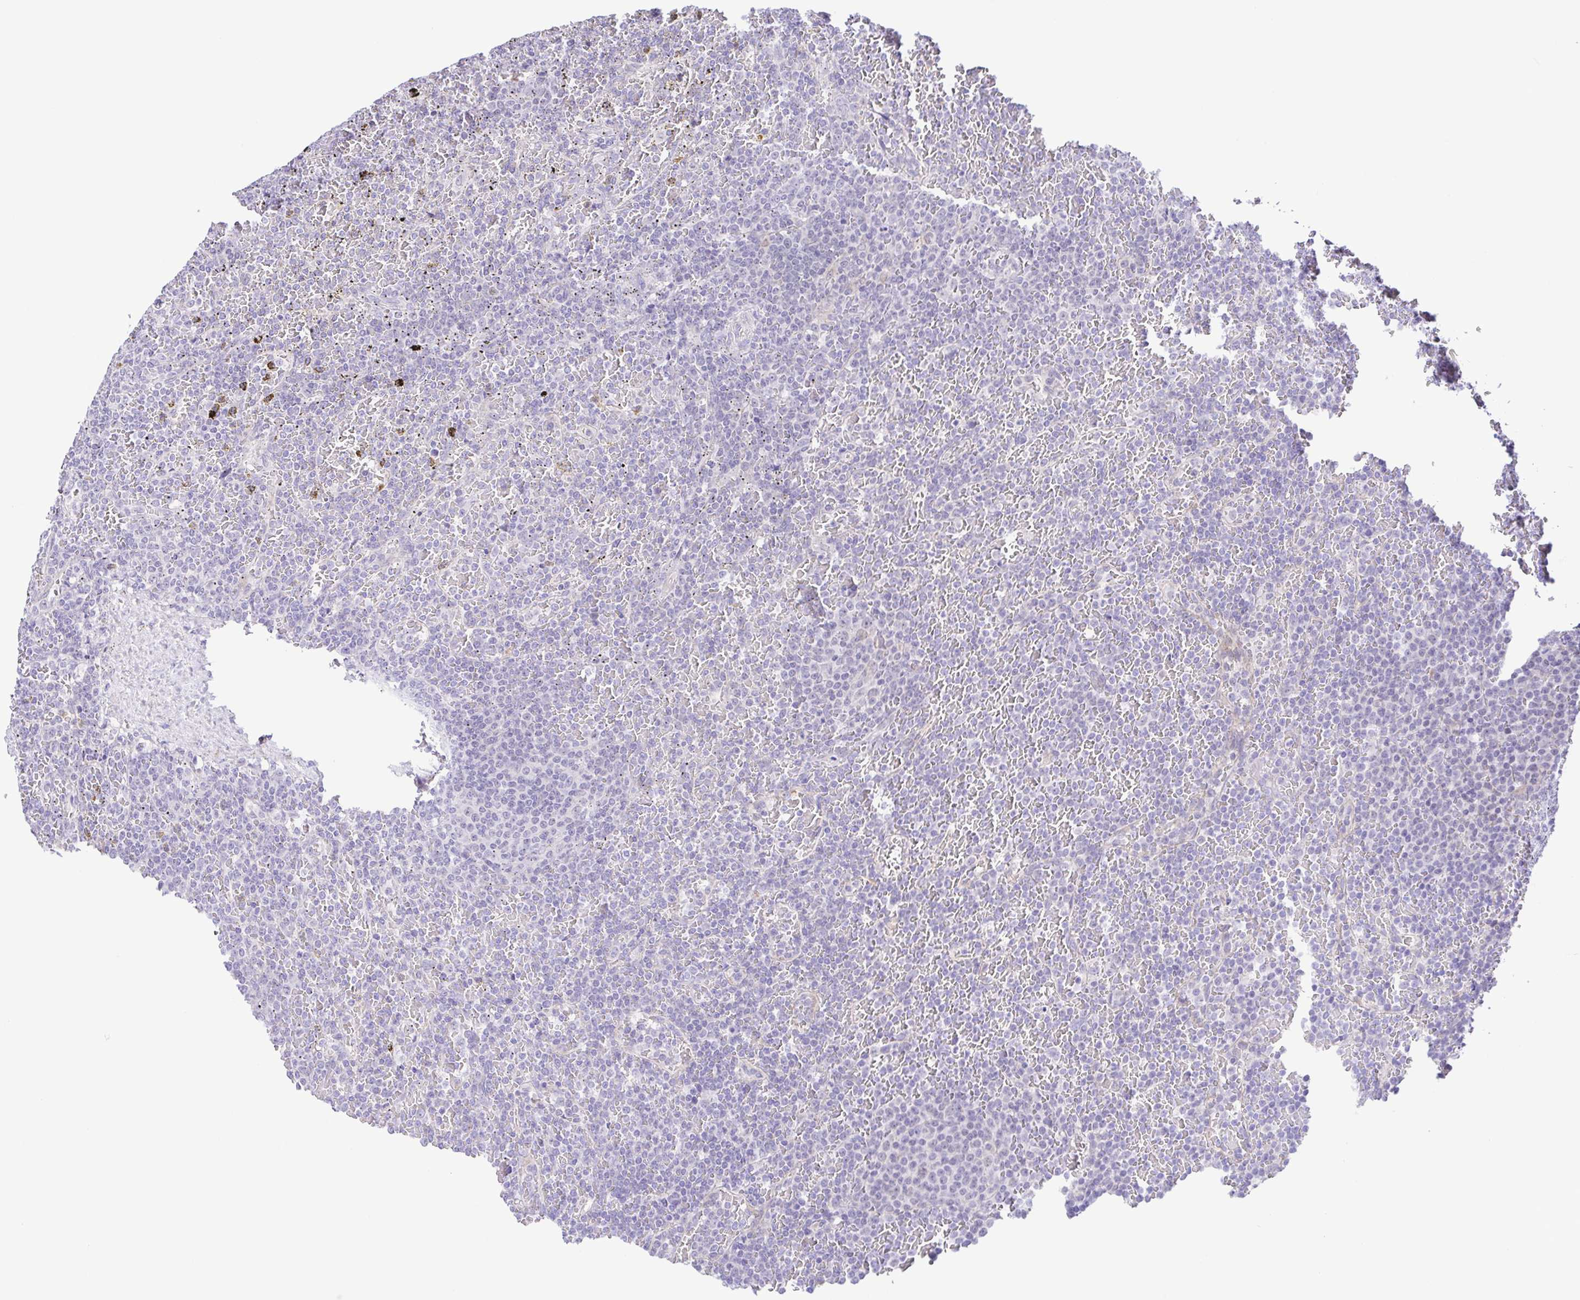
{"staining": {"intensity": "negative", "quantity": "none", "location": "none"}, "tissue": "lymphoma", "cell_type": "Tumor cells", "image_type": "cancer", "snomed": [{"axis": "morphology", "description": "Malignant lymphoma, non-Hodgkin's type, Low grade"}, {"axis": "topography", "description": "Spleen"}], "caption": "Immunohistochemistry histopathology image of neoplastic tissue: human malignant lymphoma, non-Hodgkin's type (low-grade) stained with DAB (3,3'-diaminobenzidine) demonstrates no significant protein positivity in tumor cells. (DAB IHC visualized using brightfield microscopy, high magnification).", "gene": "DCLK2", "patient": {"sex": "female", "age": 77}}